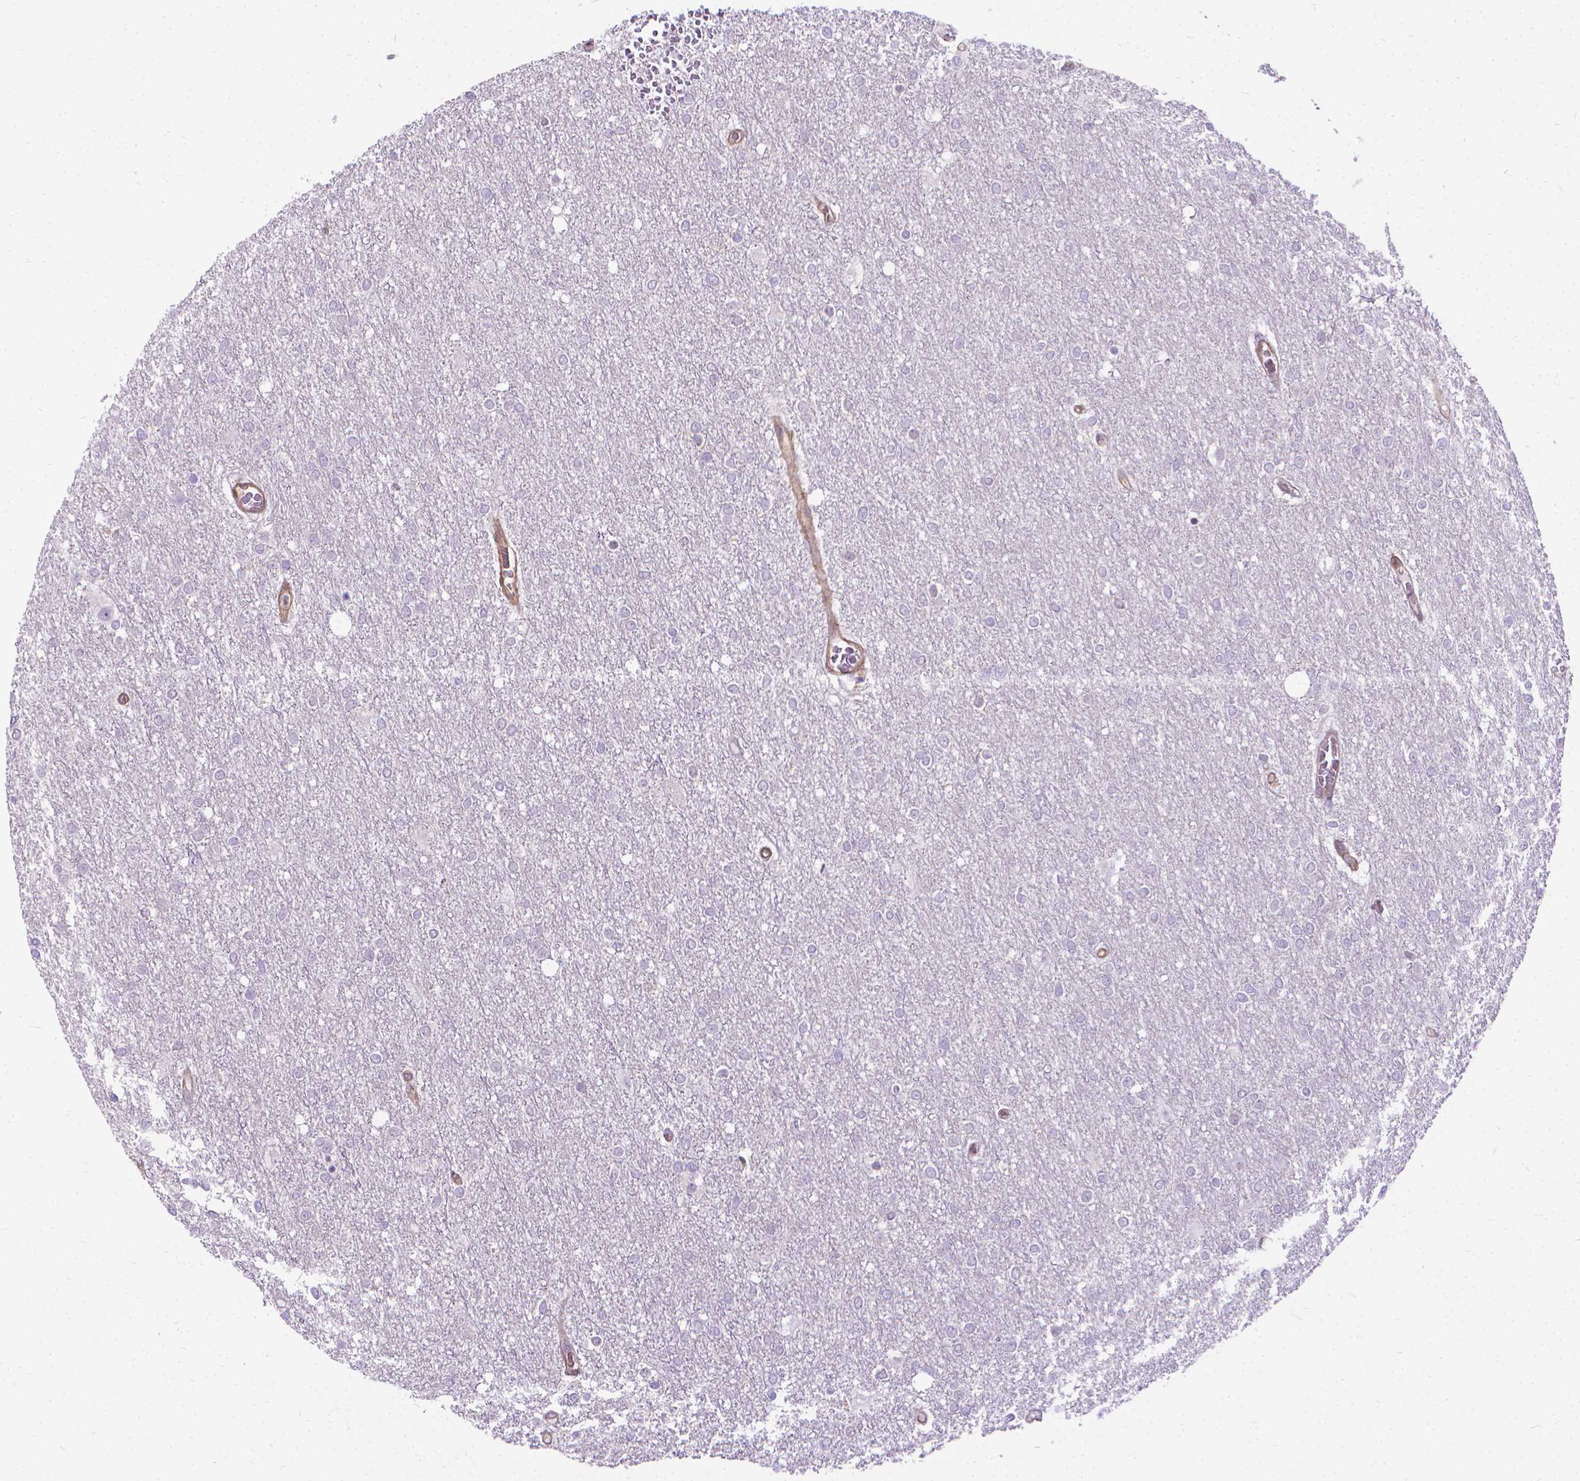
{"staining": {"intensity": "negative", "quantity": "none", "location": "none"}, "tissue": "glioma", "cell_type": "Tumor cells", "image_type": "cancer", "snomed": [{"axis": "morphology", "description": "Glioma, malignant, High grade"}, {"axis": "topography", "description": "Brain"}], "caption": "Immunohistochemistry histopathology image of malignant glioma (high-grade) stained for a protein (brown), which reveals no staining in tumor cells. (Stains: DAB (3,3'-diaminobenzidine) IHC with hematoxylin counter stain, Microscopy: brightfield microscopy at high magnification).", "gene": "CFAP299", "patient": {"sex": "female", "age": 61}}